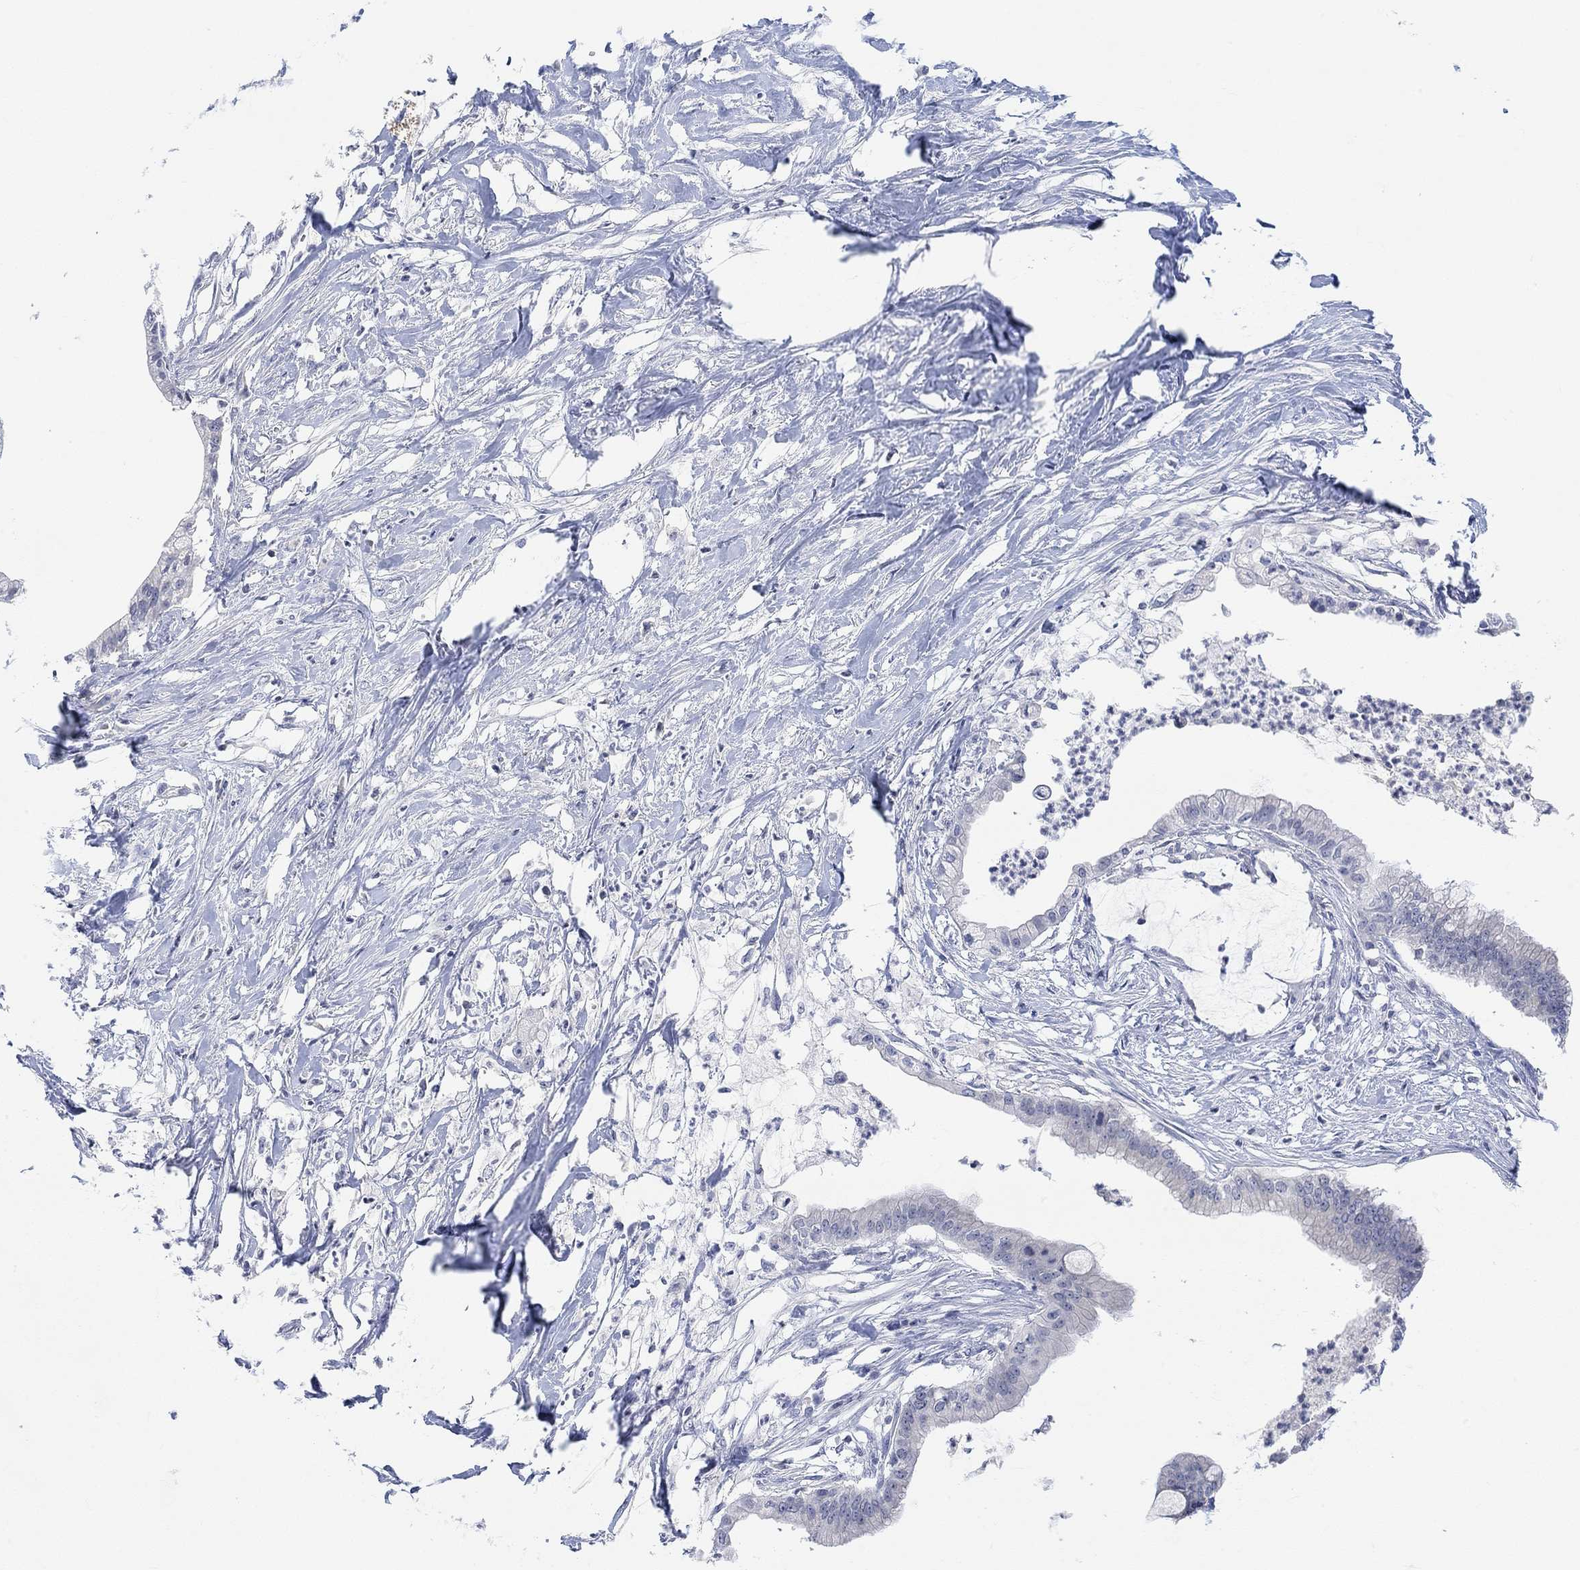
{"staining": {"intensity": "negative", "quantity": "none", "location": "none"}, "tissue": "pancreatic cancer", "cell_type": "Tumor cells", "image_type": "cancer", "snomed": [{"axis": "morphology", "description": "Normal tissue, NOS"}, {"axis": "morphology", "description": "Adenocarcinoma, NOS"}, {"axis": "topography", "description": "Pancreas"}], "caption": "Image shows no significant protein expression in tumor cells of pancreatic cancer.", "gene": "ATP6V1E2", "patient": {"sex": "female", "age": 58}}